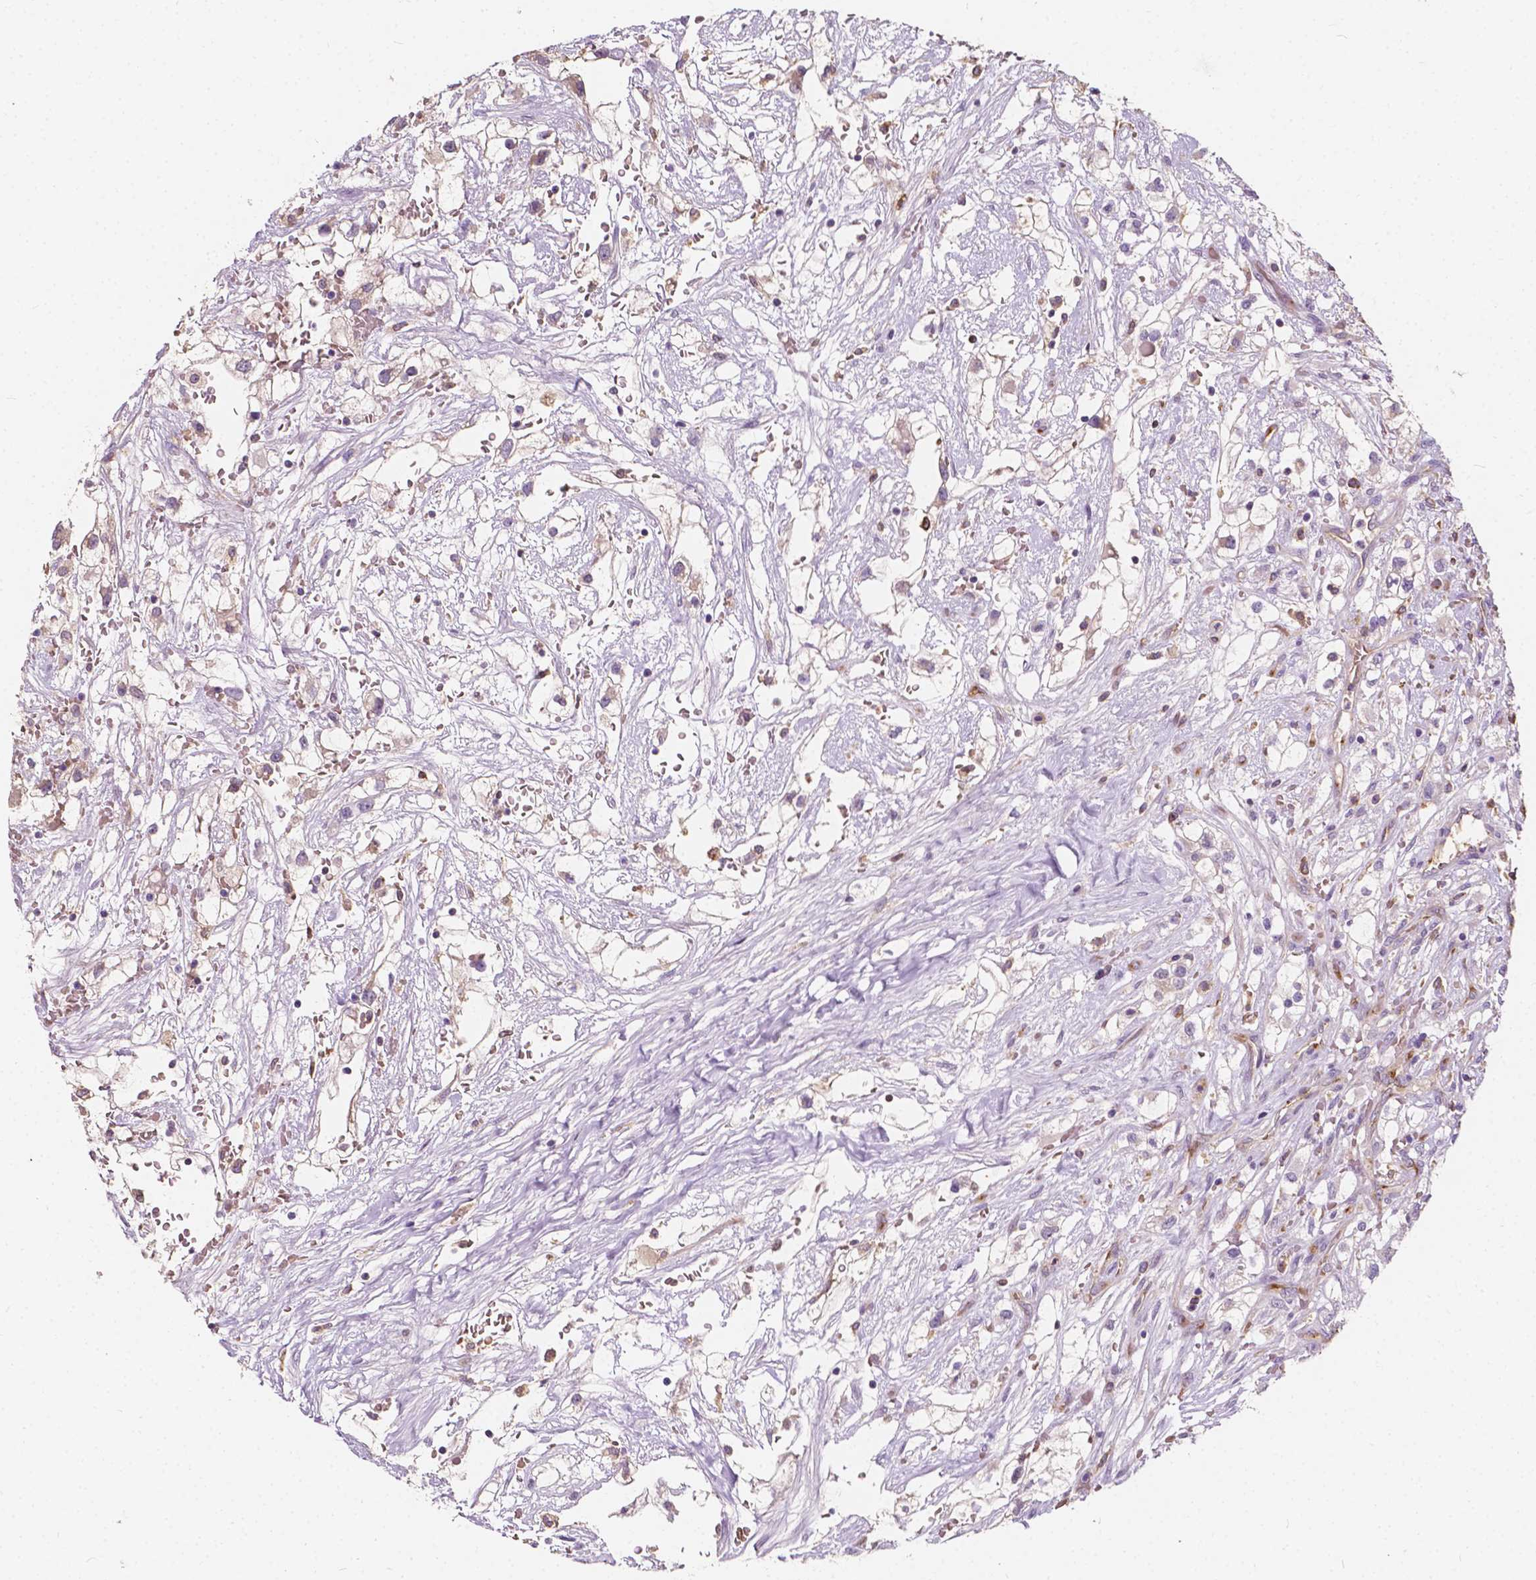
{"staining": {"intensity": "negative", "quantity": "none", "location": "none"}, "tissue": "renal cancer", "cell_type": "Tumor cells", "image_type": "cancer", "snomed": [{"axis": "morphology", "description": "Adenocarcinoma, NOS"}, {"axis": "topography", "description": "Kidney"}], "caption": "The histopathology image exhibits no staining of tumor cells in renal cancer (adenocarcinoma).", "gene": "SLC22A4", "patient": {"sex": "male", "age": 59}}